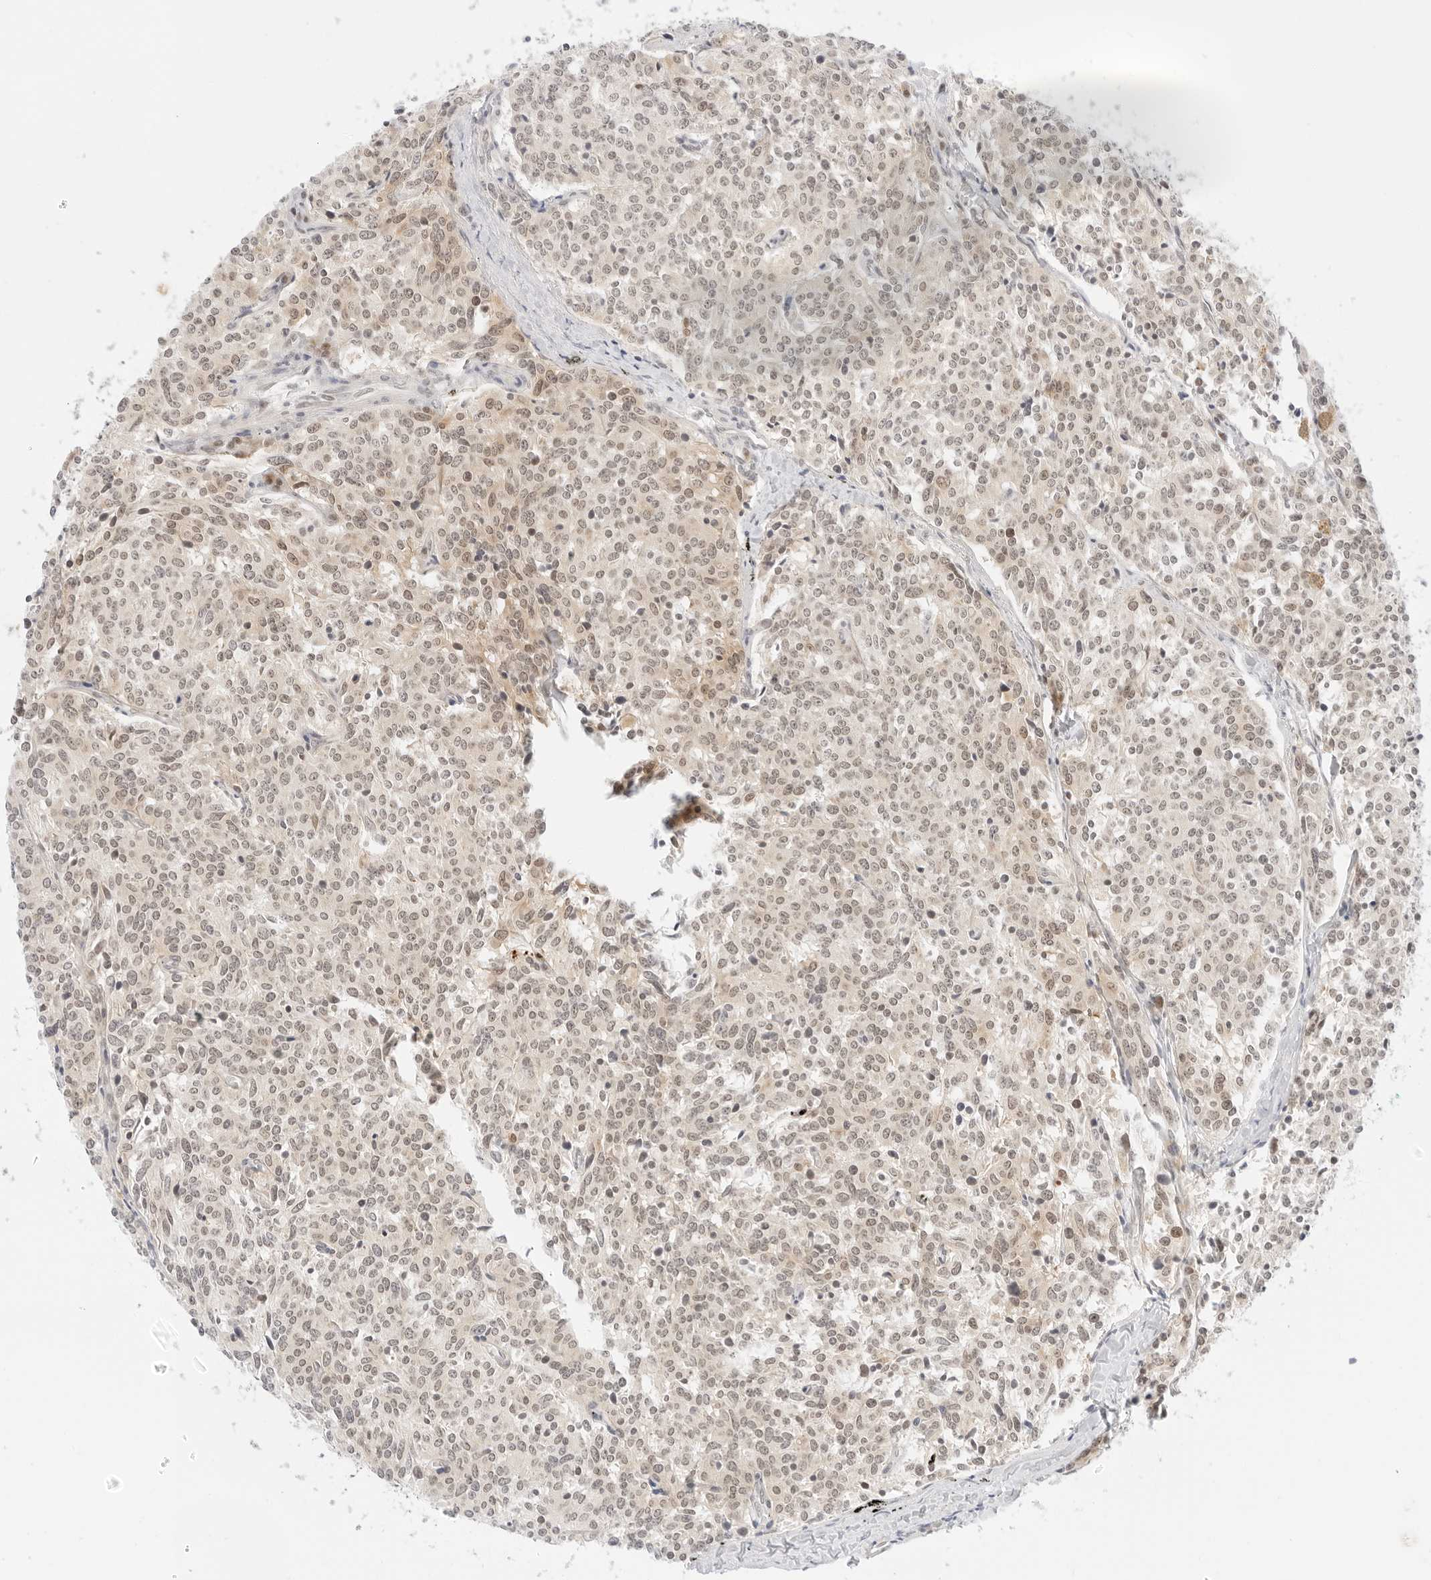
{"staining": {"intensity": "weak", "quantity": "25%-75%", "location": "cytoplasmic/membranous,nuclear"}, "tissue": "carcinoid", "cell_type": "Tumor cells", "image_type": "cancer", "snomed": [{"axis": "morphology", "description": "Carcinoid, malignant, NOS"}, {"axis": "topography", "description": "Lung"}], "caption": "Immunohistochemistry (IHC) (DAB) staining of human carcinoid displays weak cytoplasmic/membranous and nuclear protein expression in about 25%-75% of tumor cells.", "gene": "POLR3C", "patient": {"sex": "female", "age": 46}}